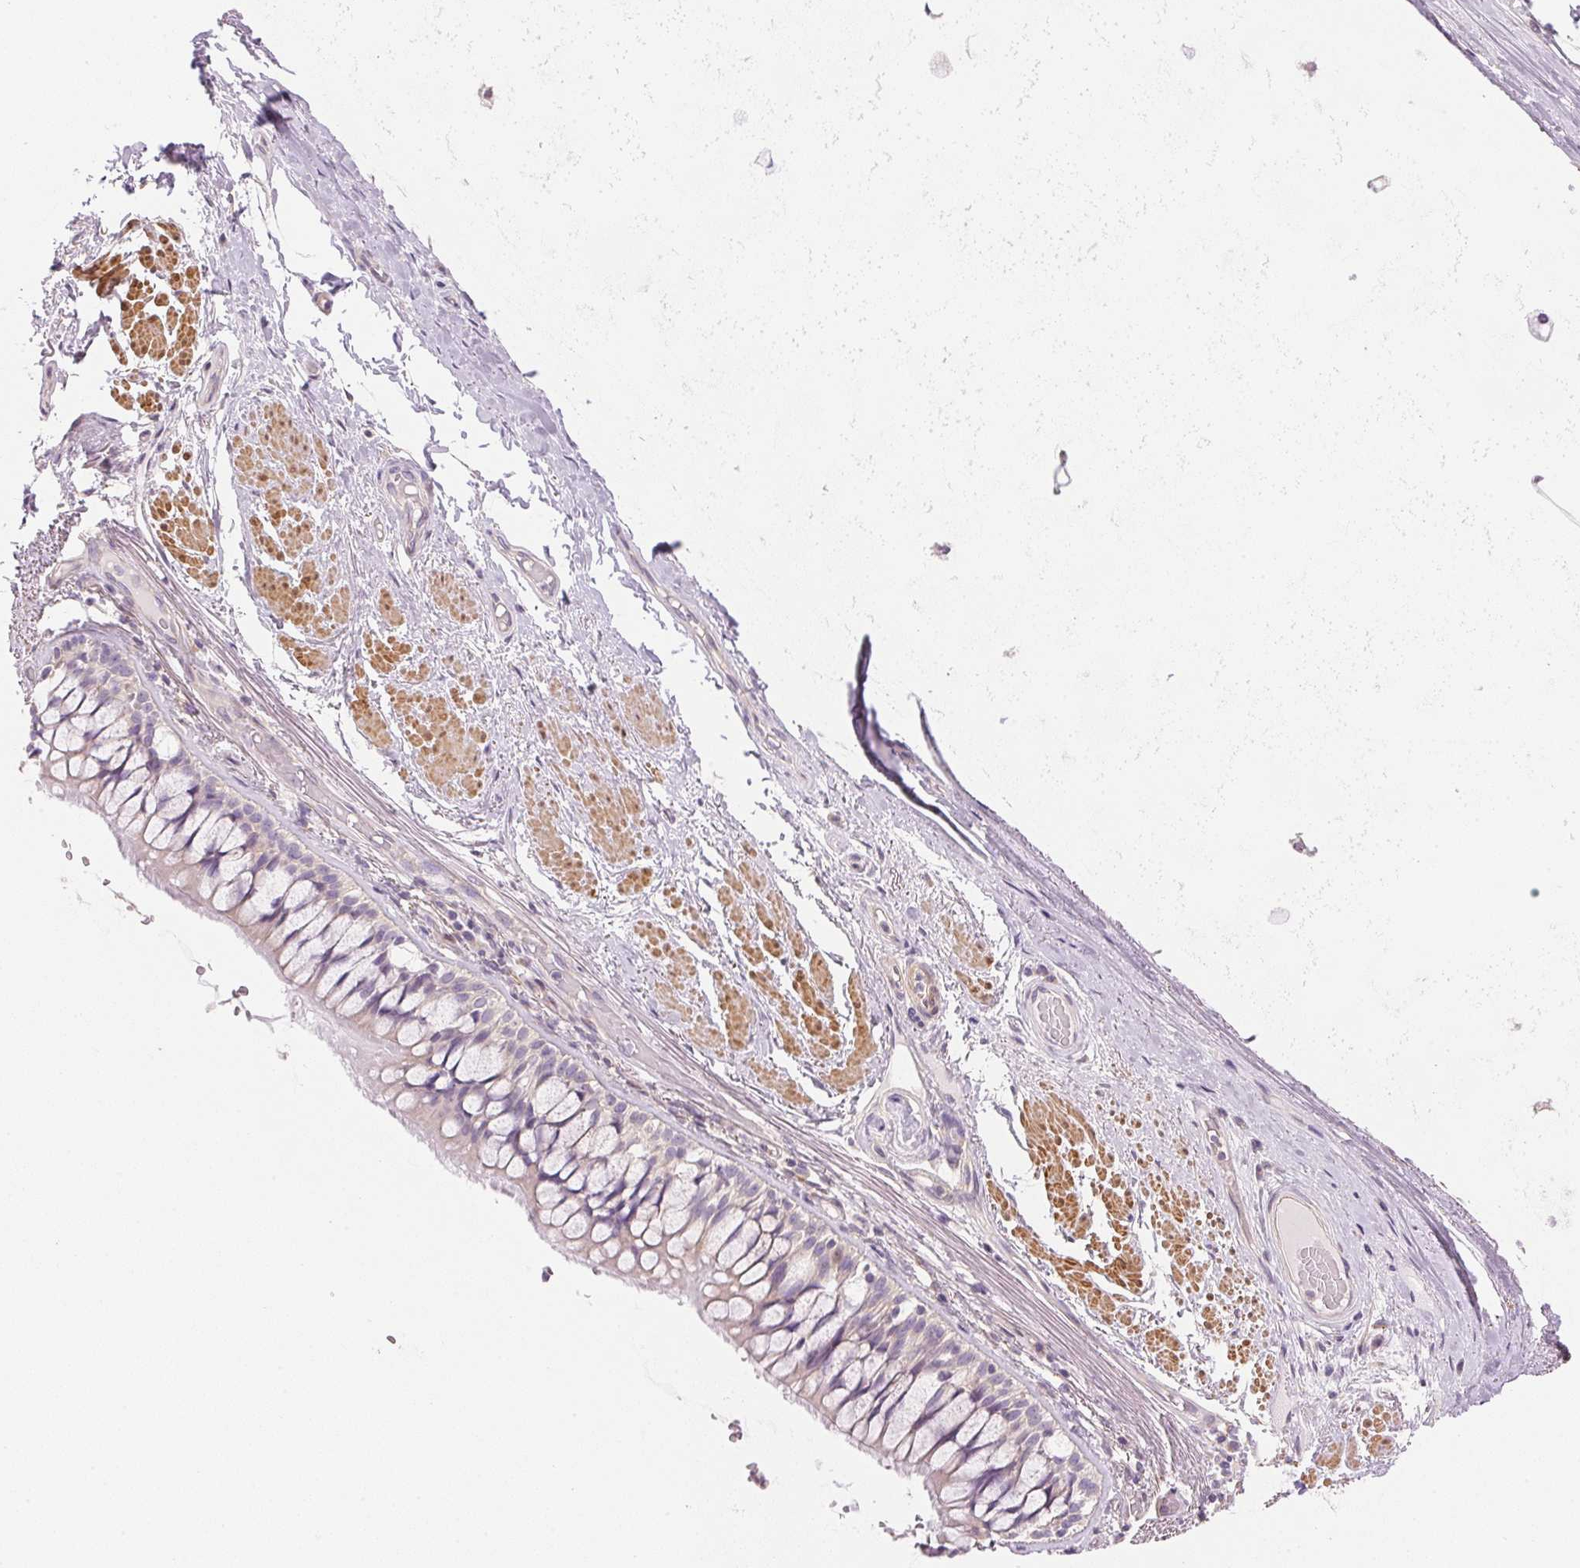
{"staining": {"intensity": "negative", "quantity": "none", "location": "none"}, "tissue": "soft tissue", "cell_type": "Fibroblasts", "image_type": "normal", "snomed": [{"axis": "morphology", "description": "Normal tissue, NOS"}, {"axis": "topography", "description": "Cartilage tissue"}, {"axis": "topography", "description": "Bronchus"}], "caption": "An image of soft tissue stained for a protein demonstrates no brown staining in fibroblasts.", "gene": "SMTN", "patient": {"sex": "male", "age": 64}}